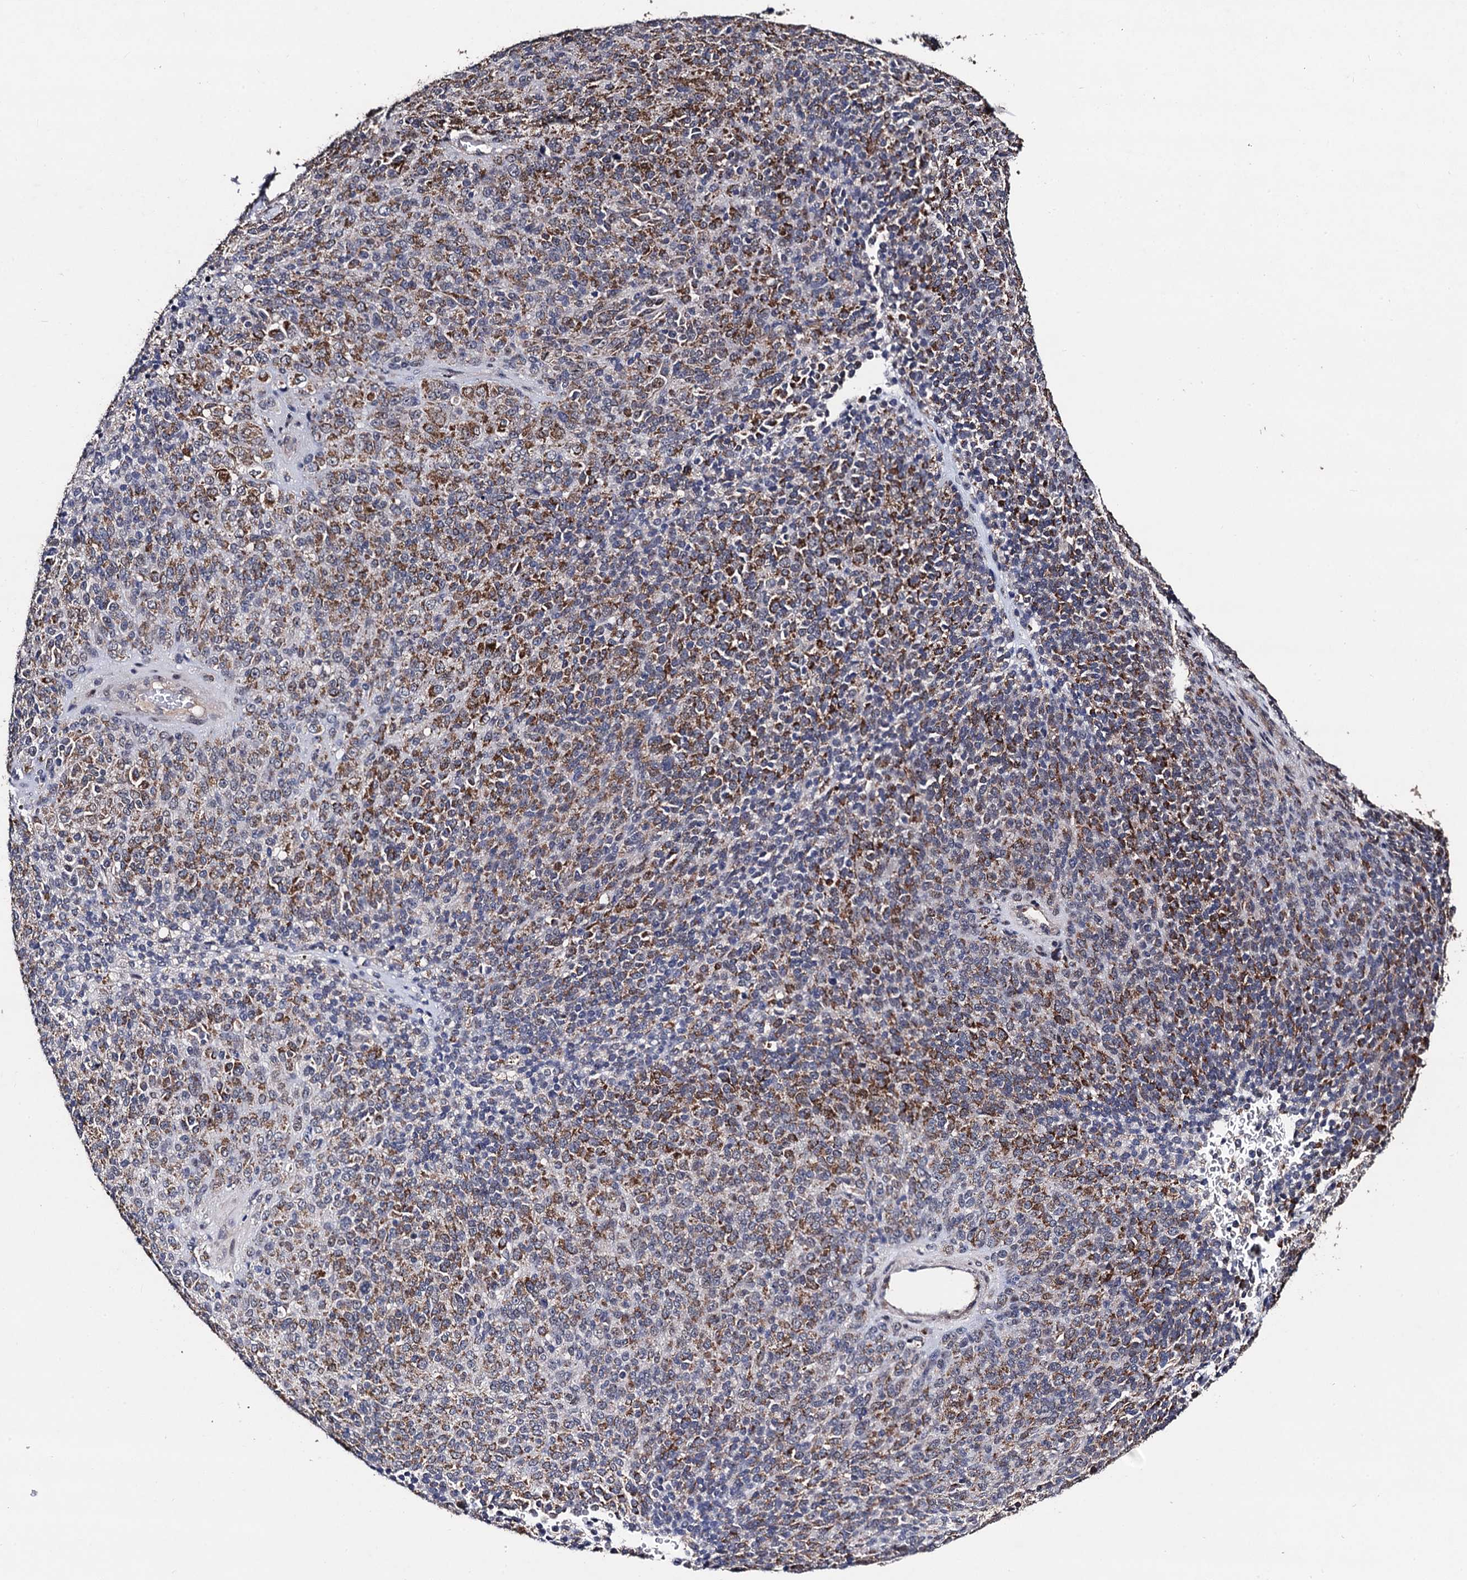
{"staining": {"intensity": "moderate", "quantity": ">75%", "location": "cytoplasmic/membranous"}, "tissue": "melanoma", "cell_type": "Tumor cells", "image_type": "cancer", "snomed": [{"axis": "morphology", "description": "Malignant melanoma, Metastatic site"}, {"axis": "topography", "description": "Brain"}], "caption": "Moderate cytoplasmic/membranous positivity for a protein is identified in about >75% of tumor cells of melanoma using immunohistochemistry (IHC).", "gene": "PPTC7", "patient": {"sex": "female", "age": 56}}